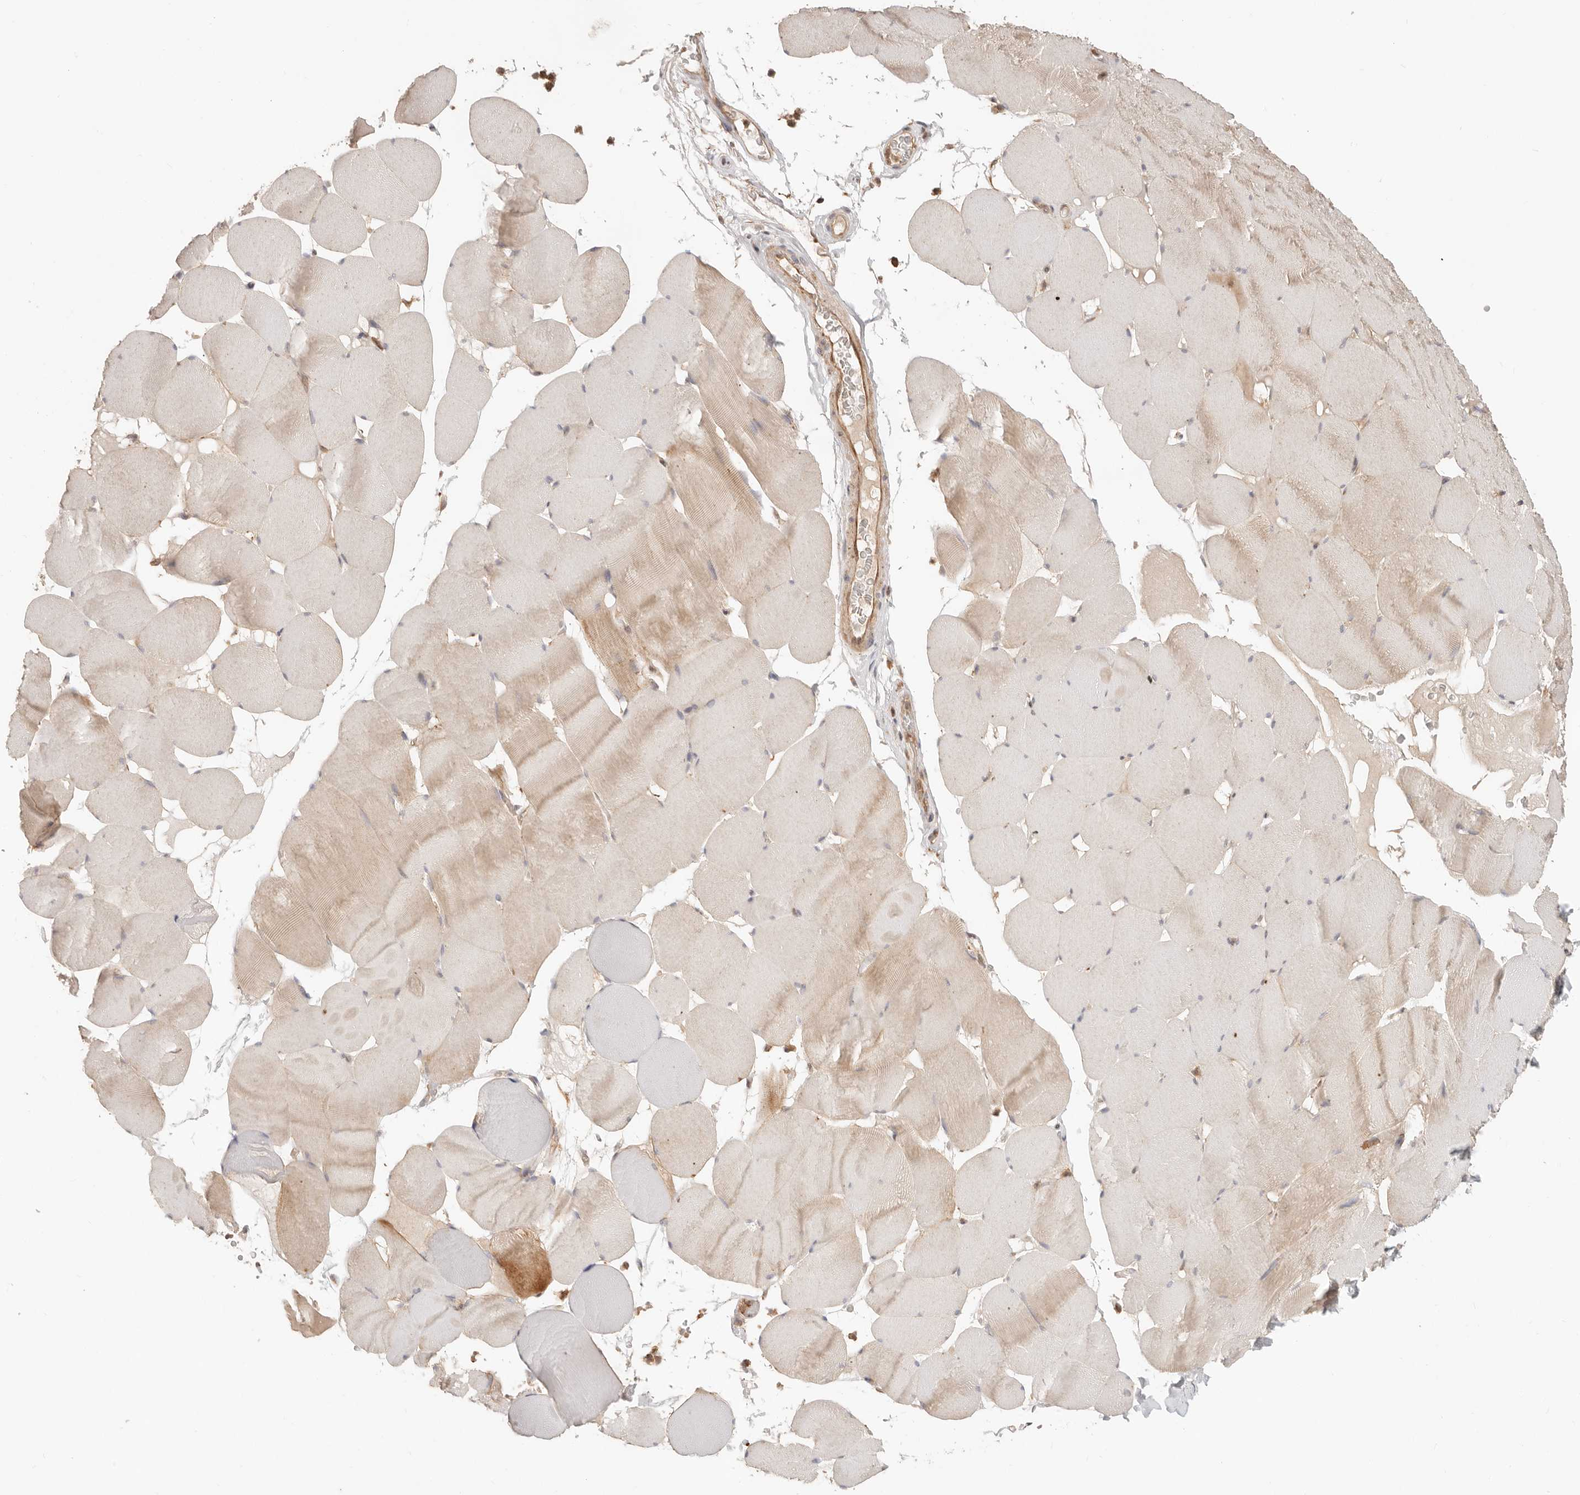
{"staining": {"intensity": "moderate", "quantity": "25%-75%", "location": "cytoplasmic/membranous"}, "tissue": "skeletal muscle", "cell_type": "Myocytes", "image_type": "normal", "snomed": [{"axis": "morphology", "description": "Normal tissue, NOS"}, {"axis": "topography", "description": "Skeletal muscle"}], "caption": "High-power microscopy captured an immunohistochemistry (IHC) image of normal skeletal muscle, revealing moderate cytoplasmic/membranous expression in about 25%-75% of myocytes.", "gene": "HEXD", "patient": {"sex": "male", "age": 62}}